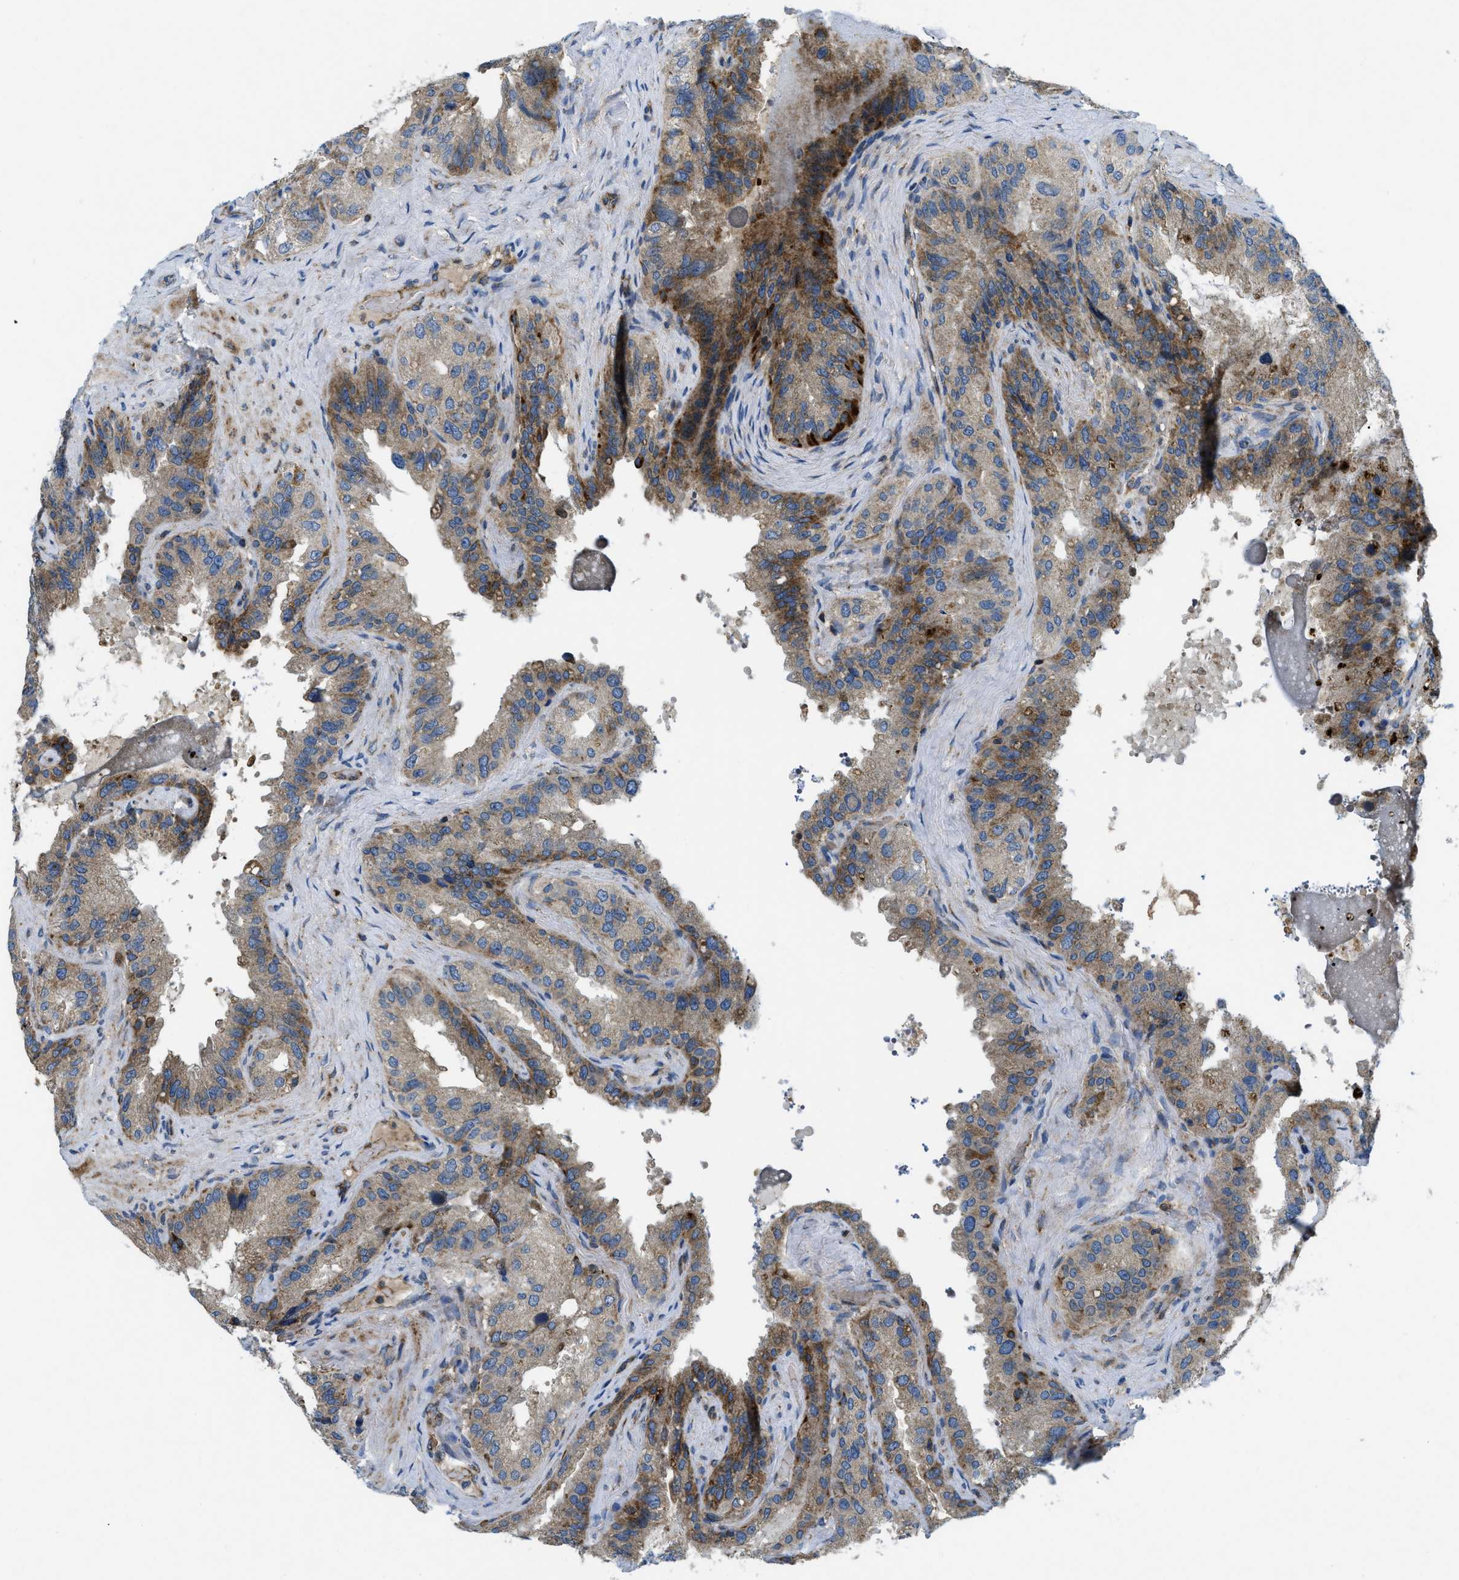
{"staining": {"intensity": "moderate", "quantity": "25%-75%", "location": "cytoplasmic/membranous"}, "tissue": "seminal vesicle", "cell_type": "Glandular cells", "image_type": "normal", "snomed": [{"axis": "morphology", "description": "Normal tissue, NOS"}, {"axis": "topography", "description": "Seminal veicle"}], "caption": "Seminal vesicle stained for a protein reveals moderate cytoplasmic/membranous positivity in glandular cells. The protein is stained brown, and the nuclei are stained in blue (DAB IHC with brightfield microscopy, high magnification).", "gene": "CSPG4", "patient": {"sex": "male", "age": 68}}